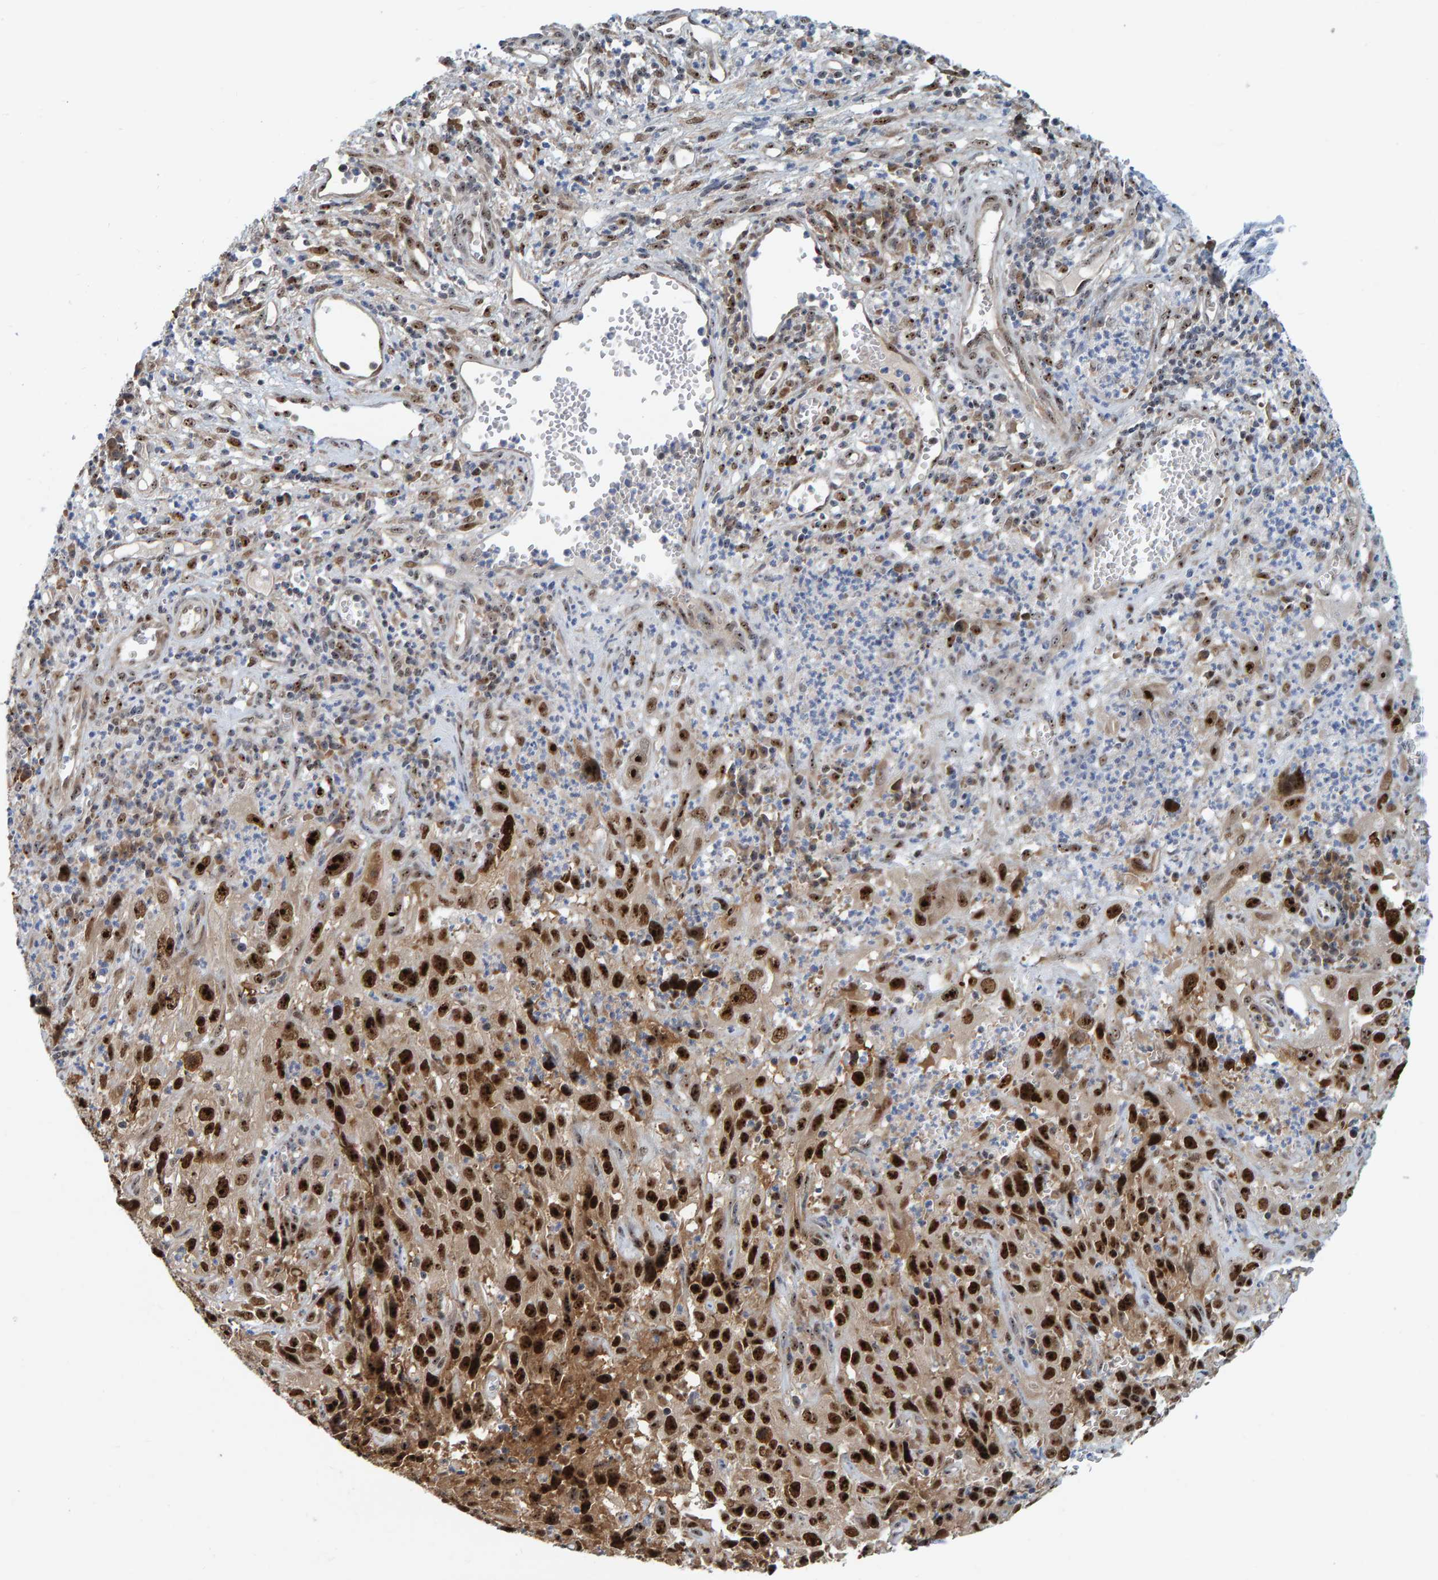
{"staining": {"intensity": "strong", "quantity": ">75%", "location": "nuclear"}, "tissue": "cervical cancer", "cell_type": "Tumor cells", "image_type": "cancer", "snomed": [{"axis": "morphology", "description": "Squamous cell carcinoma, NOS"}, {"axis": "topography", "description": "Cervix"}], "caption": "Cervical cancer (squamous cell carcinoma) stained for a protein displays strong nuclear positivity in tumor cells. Immunohistochemistry (ihc) stains the protein of interest in brown and the nuclei are stained blue.", "gene": "POLR1E", "patient": {"sex": "female", "age": 32}}